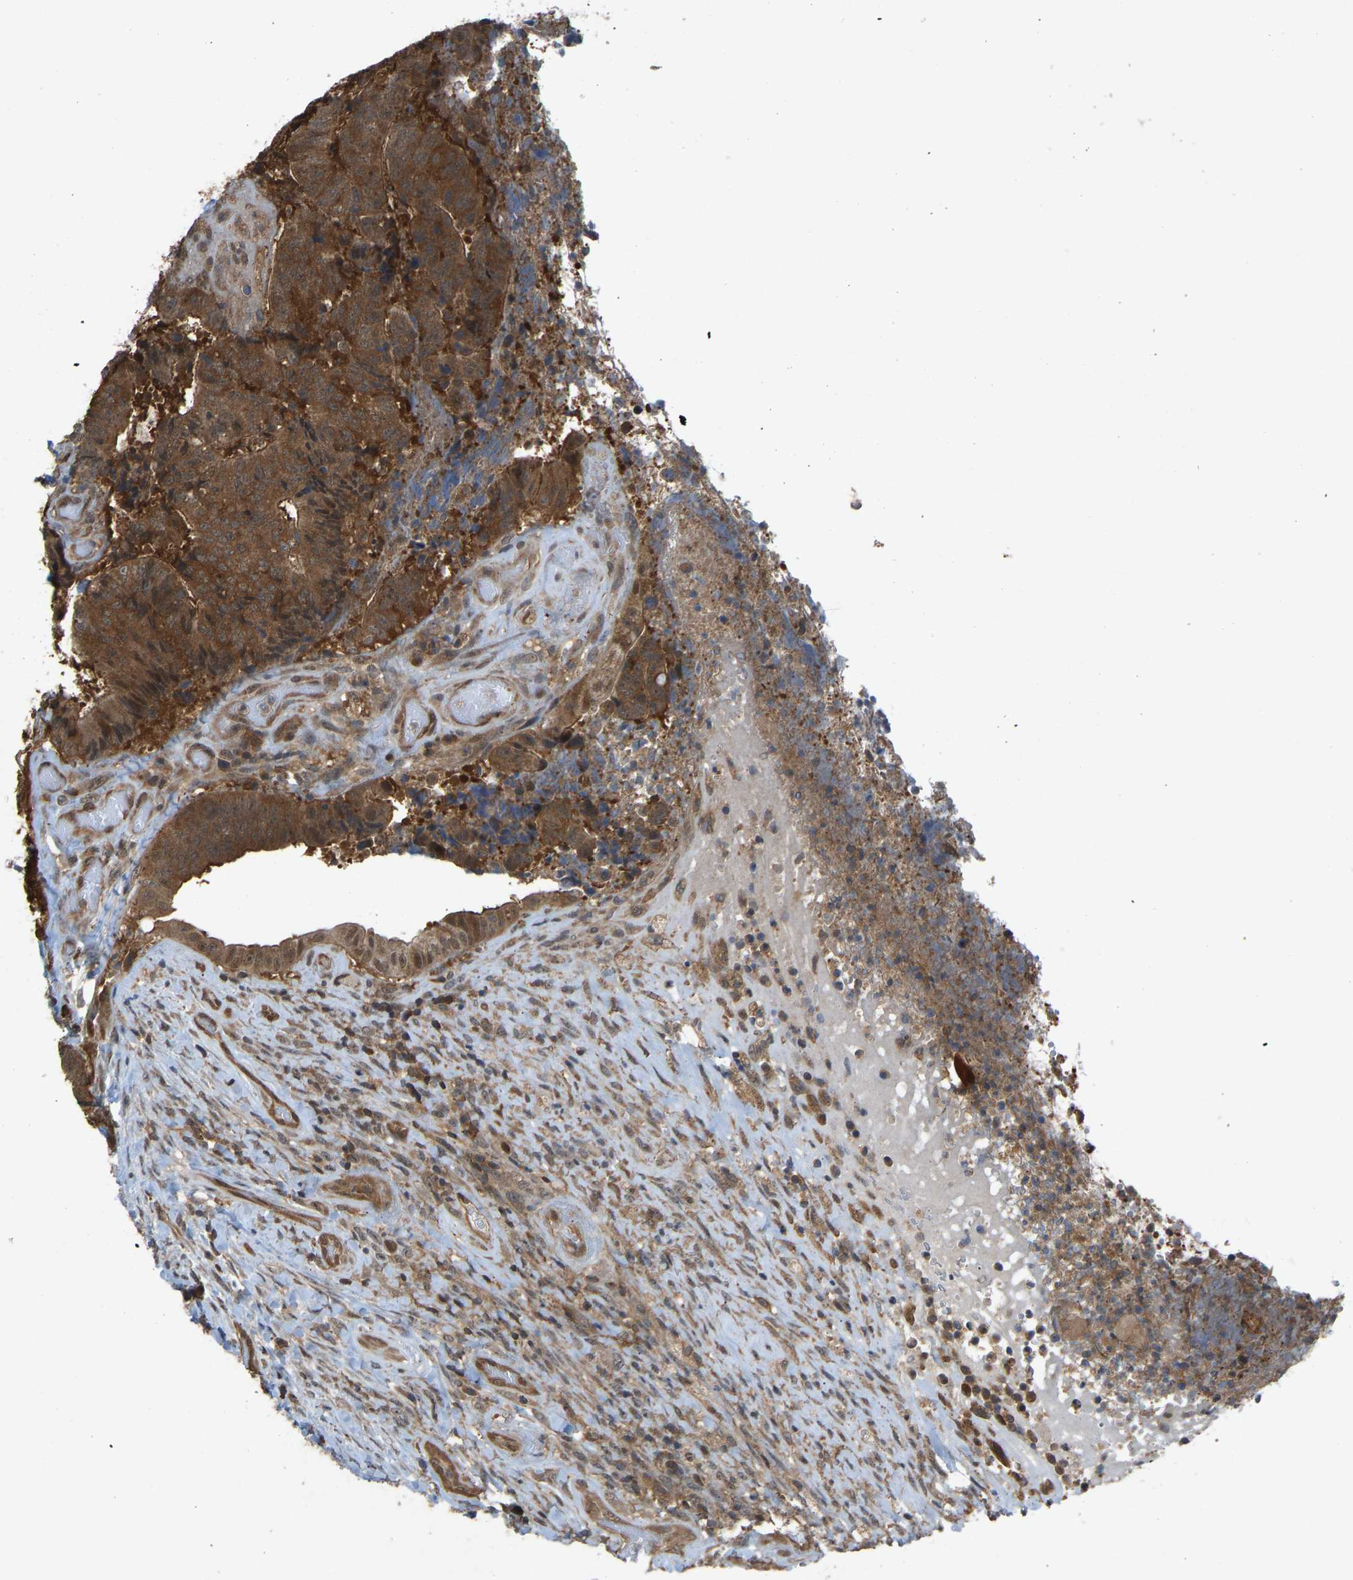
{"staining": {"intensity": "strong", "quantity": ">75%", "location": "cytoplasmic/membranous,nuclear"}, "tissue": "colorectal cancer", "cell_type": "Tumor cells", "image_type": "cancer", "snomed": [{"axis": "morphology", "description": "Adenocarcinoma, NOS"}, {"axis": "topography", "description": "Rectum"}], "caption": "Immunohistochemical staining of colorectal adenocarcinoma exhibits high levels of strong cytoplasmic/membranous and nuclear staining in approximately >75% of tumor cells.", "gene": "CCT8", "patient": {"sex": "male", "age": 72}}